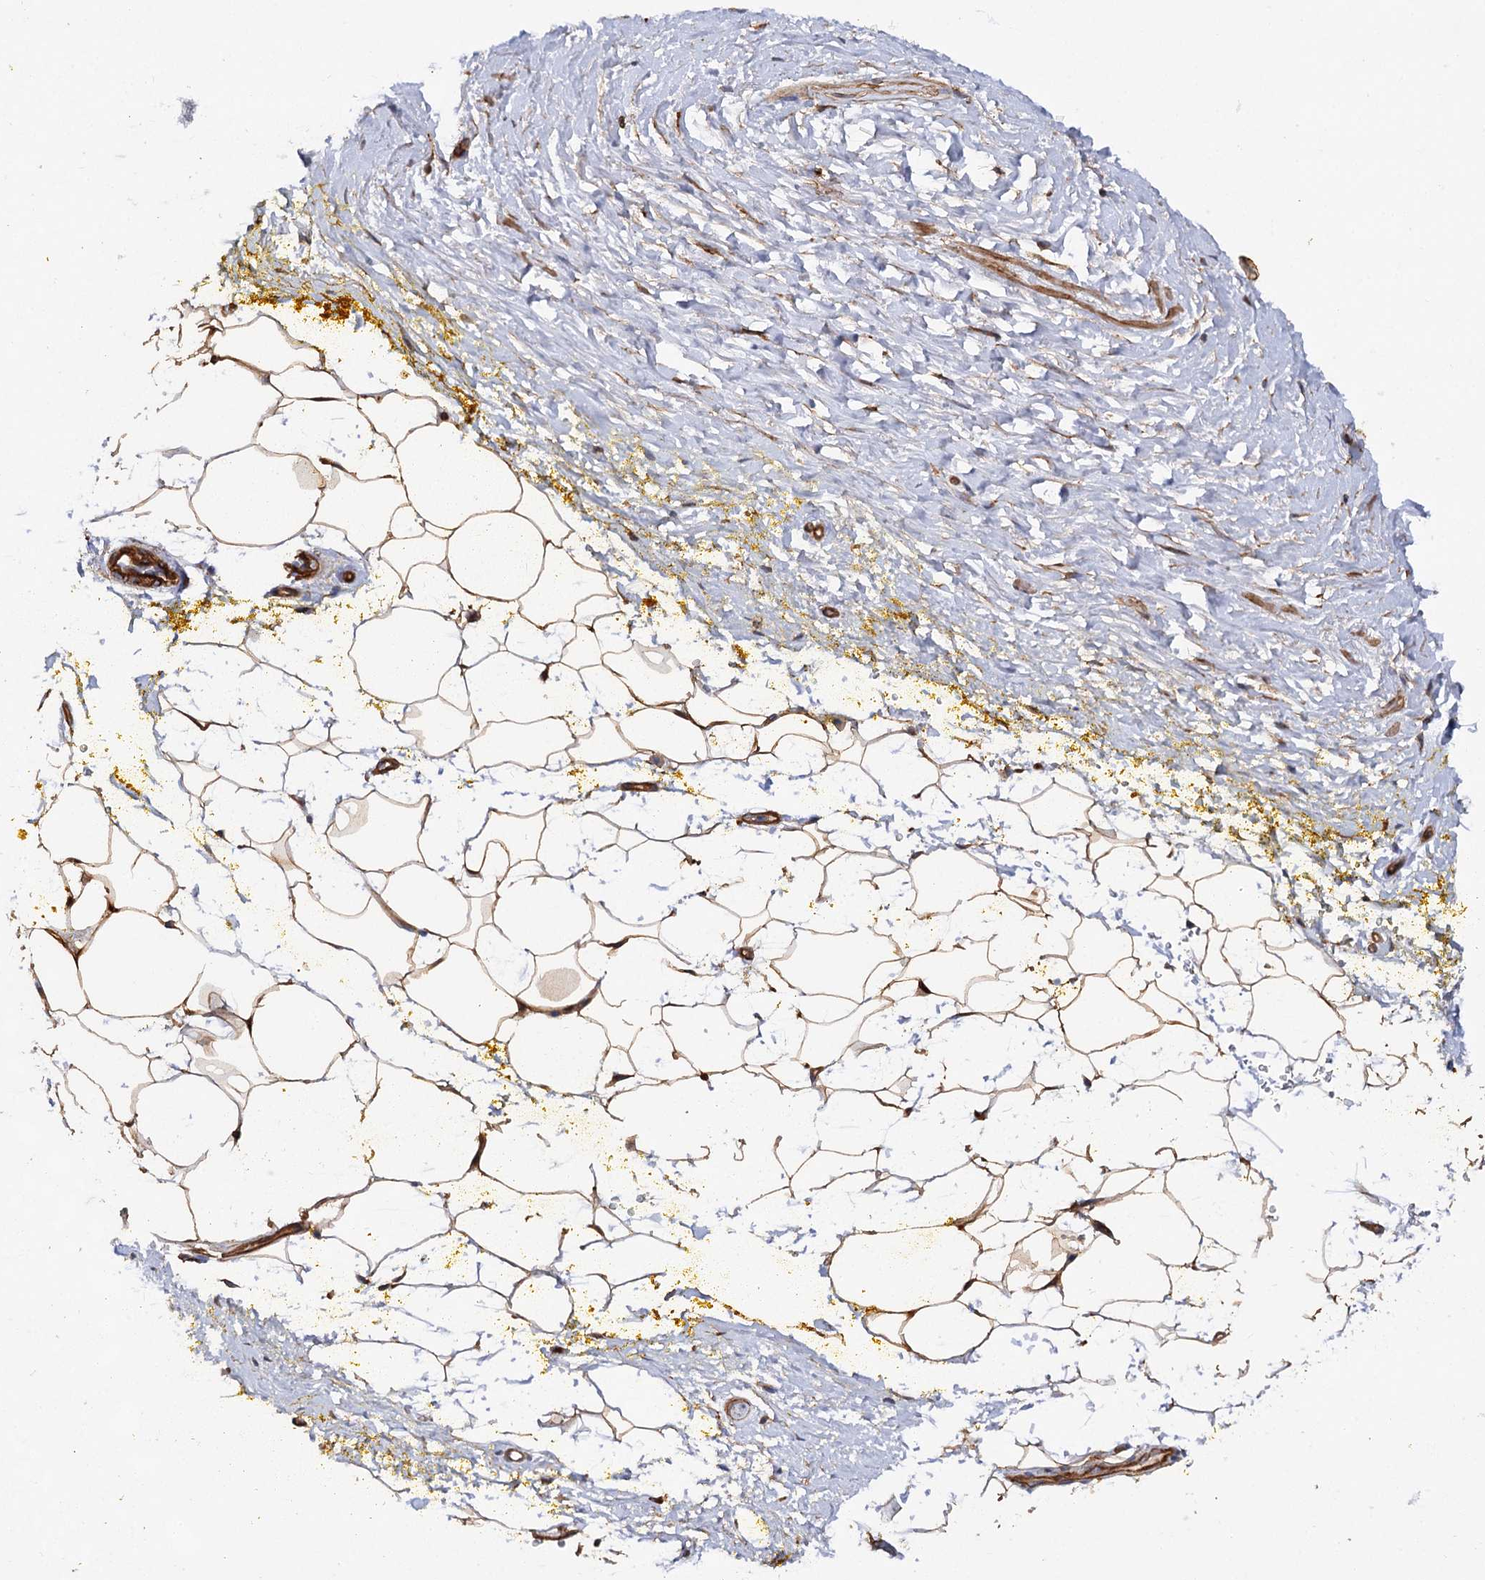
{"staining": {"intensity": "weak", "quantity": ">75%", "location": "cytoplasmic/membranous"}, "tissue": "adipose tissue", "cell_type": "Adipocytes", "image_type": "normal", "snomed": [{"axis": "morphology", "description": "Normal tissue, NOS"}, {"axis": "morphology", "description": "Adenocarcinoma, Low grade"}, {"axis": "topography", "description": "Prostate"}, {"axis": "topography", "description": "Peripheral nerve tissue"}], "caption": "This photomicrograph demonstrates immunohistochemistry (IHC) staining of normal adipose tissue, with low weak cytoplasmic/membranous expression in approximately >75% of adipocytes.", "gene": "CSAD", "patient": {"sex": "male", "age": 63}}